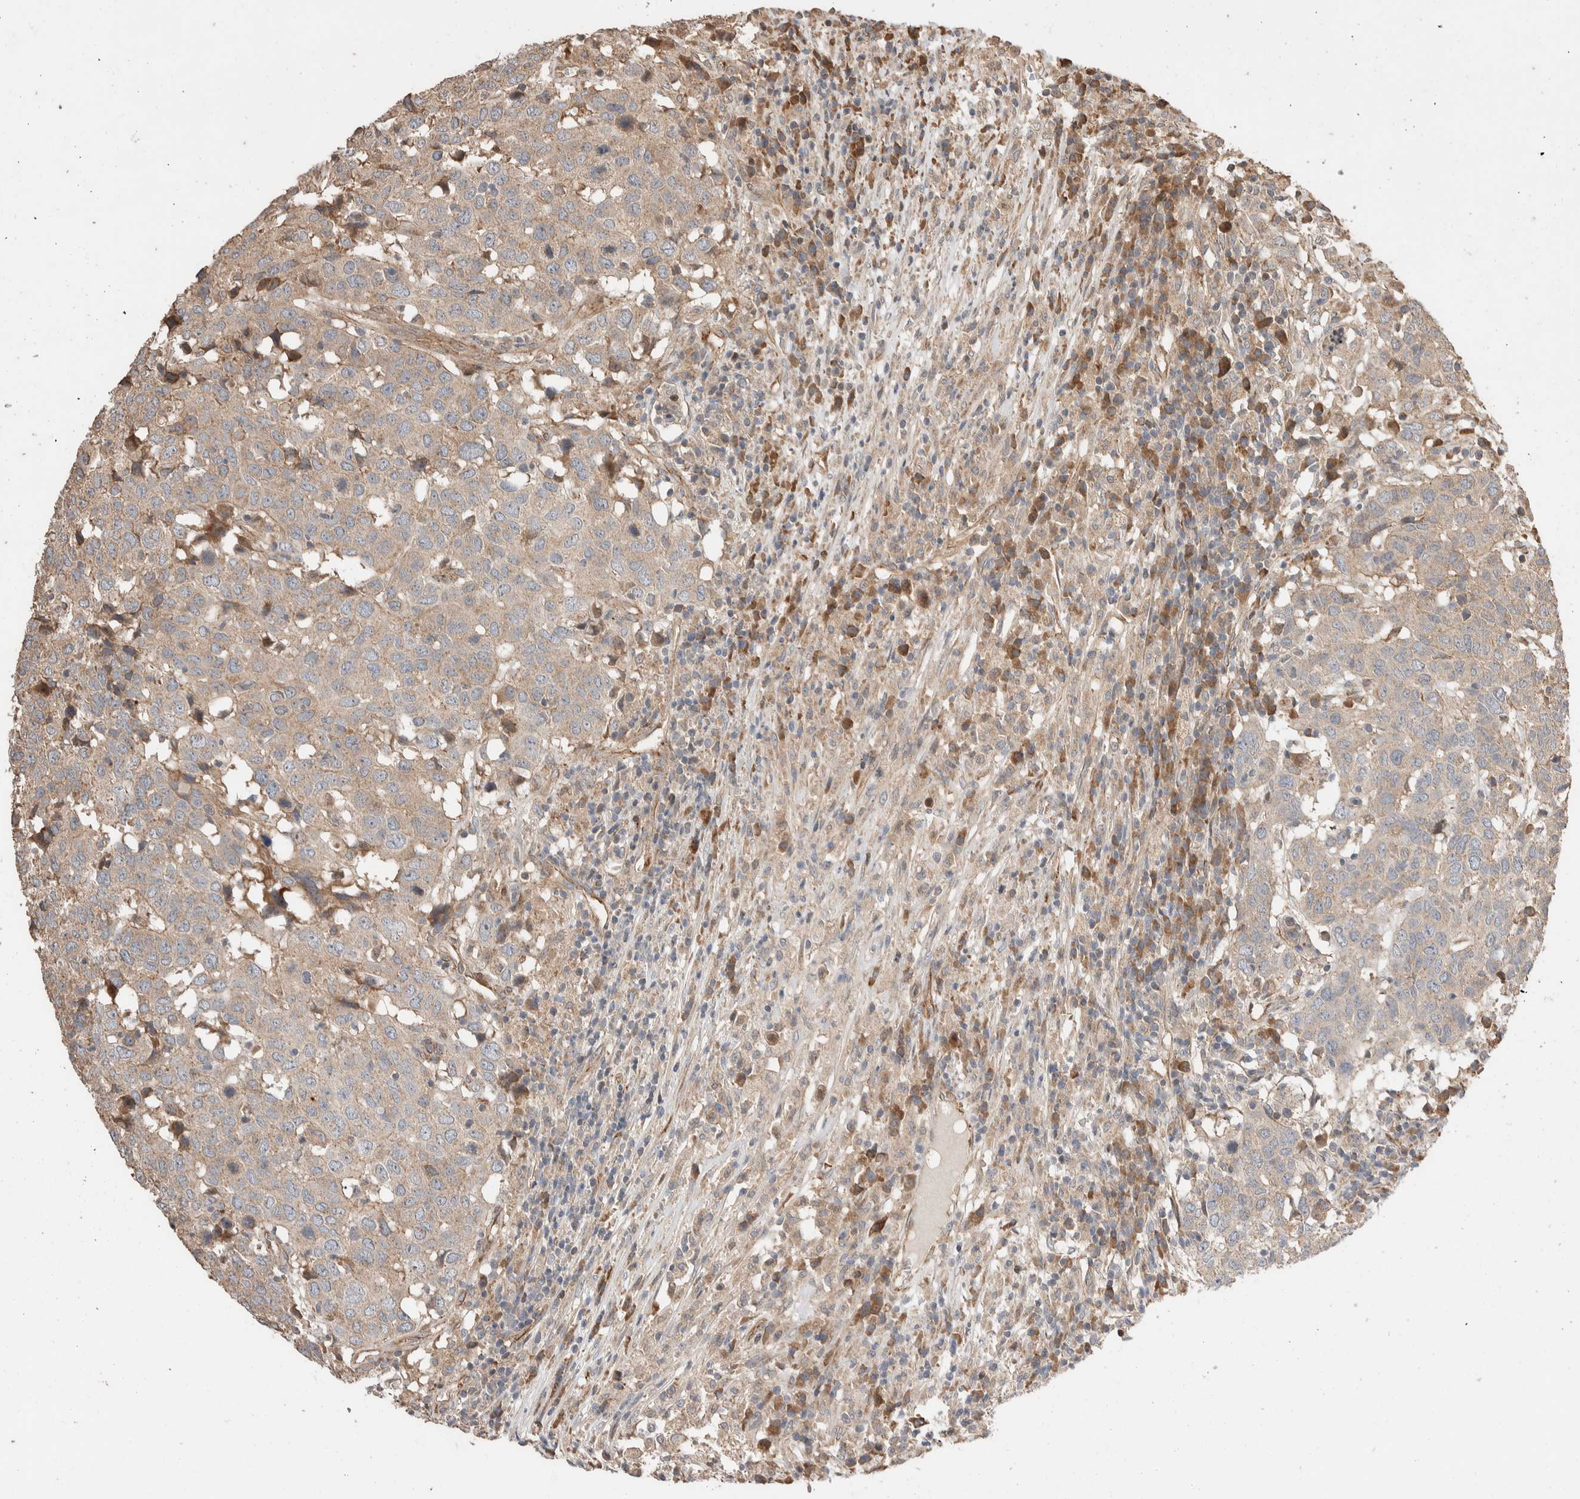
{"staining": {"intensity": "weak", "quantity": "25%-75%", "location": "cytoplasmic/membranous"}, "tissue": "head and neck cancer", "cell_type": "Tumor cells", "image_type": "cancer", "snomed": [{"axis": "morphology", "description": "Squamous cell carcinoma, NOS"}, {"axis": "topography", "description": "Head-Neck"}], "caption": "This photomicrograph exhibits immunohistochemistry staining of human head and neck cancer (squamous cell carcinoma), with low weak cytoplasmic/membranous staining in approximately 25%-75% of tumor cells.", "gene": "ERC1", "patient": {"sex": "male", "age": 66}}